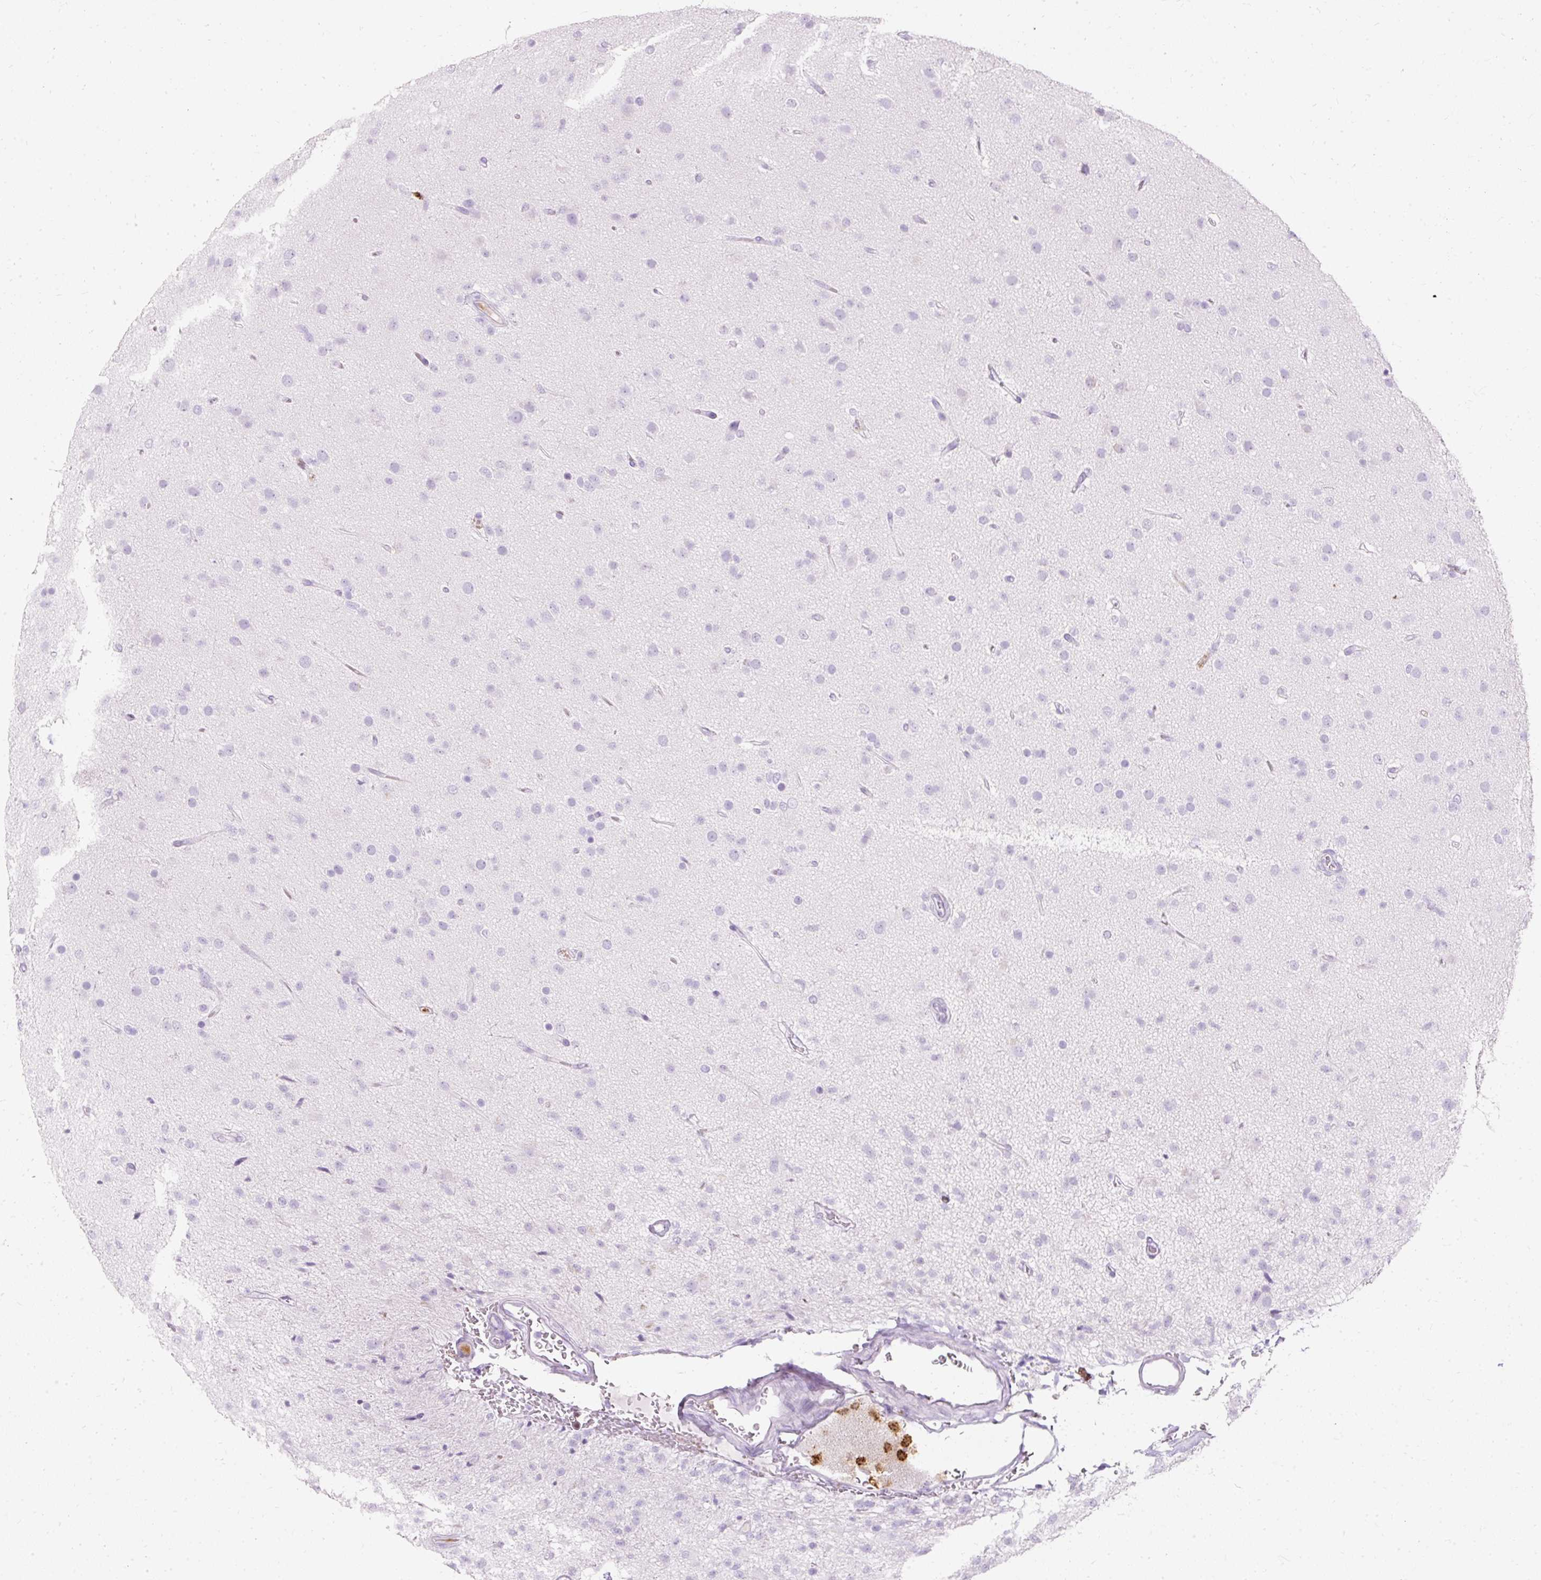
{"staining": {"intensity": "negative", "quantity": "none", "location": "none"}, "tissue": "glioma", "cell_type": "Tumor cells", "image_type": "cancer", "snomed": [{"axis": "morphology", "description": "Glioma, malignant, Low grade"}, {"axis": "topography", "description": "Brain"}], "caption": "This image is of glioma stained with IHC to label a protein in brown with the nuclei are counter-stained blue. There is no expression in tumor cells.", "gene": "DEFA1", "patient": {"sex": "male", "age": 65}}